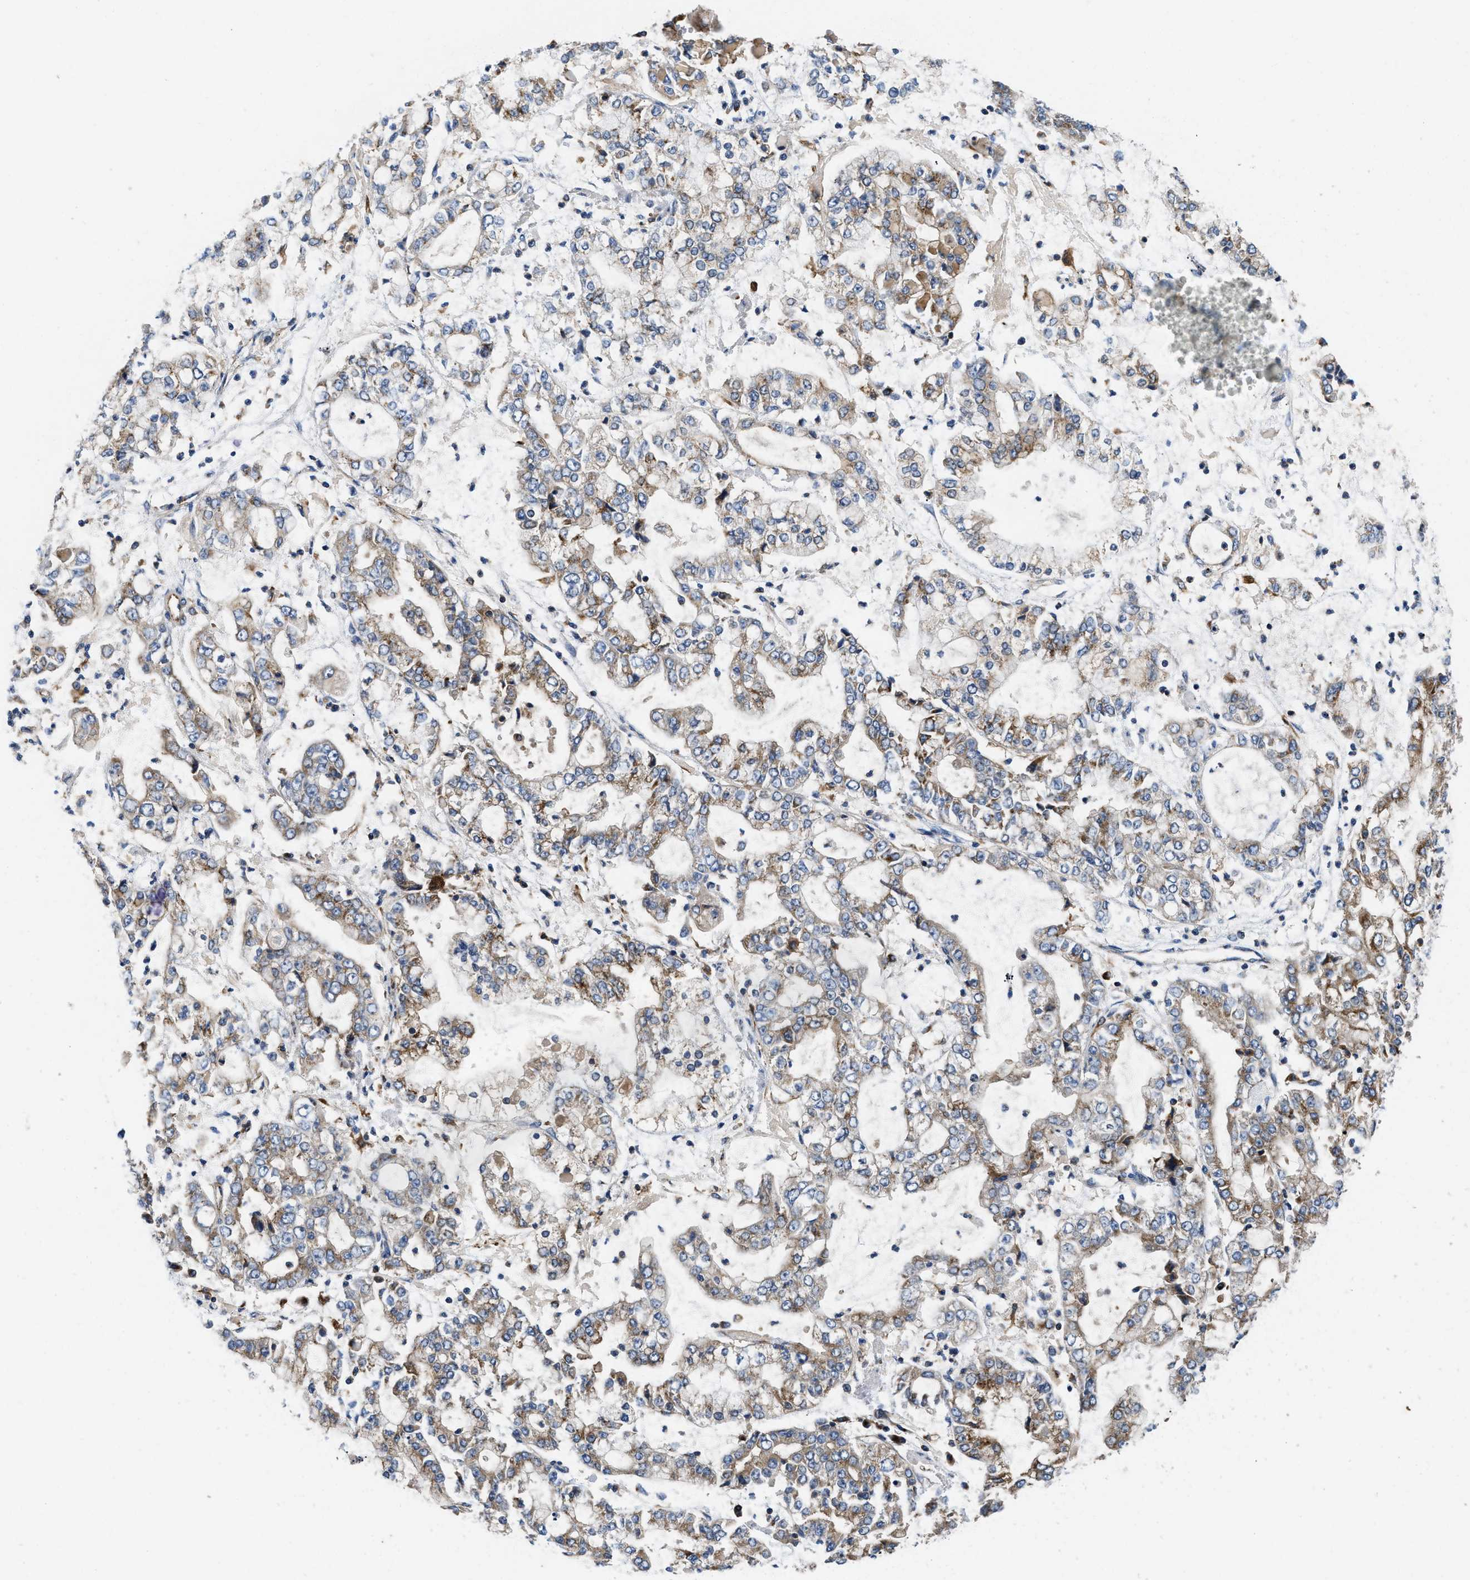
{"staining": {"intensity": "moderate", "quantity": "25%-75%", "location": "cytoplasmic/membranous"}, "tissue": "stomach cancer", "cell_type": "Tumor cells", "image_type": "cancer", "snomed": [{"axis": "morphology", "description": "Adenocarcinoma, NOS"}, {"axis": "topography", "description": "Stomach"}], "caption": "Stomach cancer (adenocarcinoma) stained for a protein demonstrates moderate cytoplasmic/membranous positivity in tumor cells.", "gene": "ENPP4", "patient": {"sex": "male", "age": 76}}